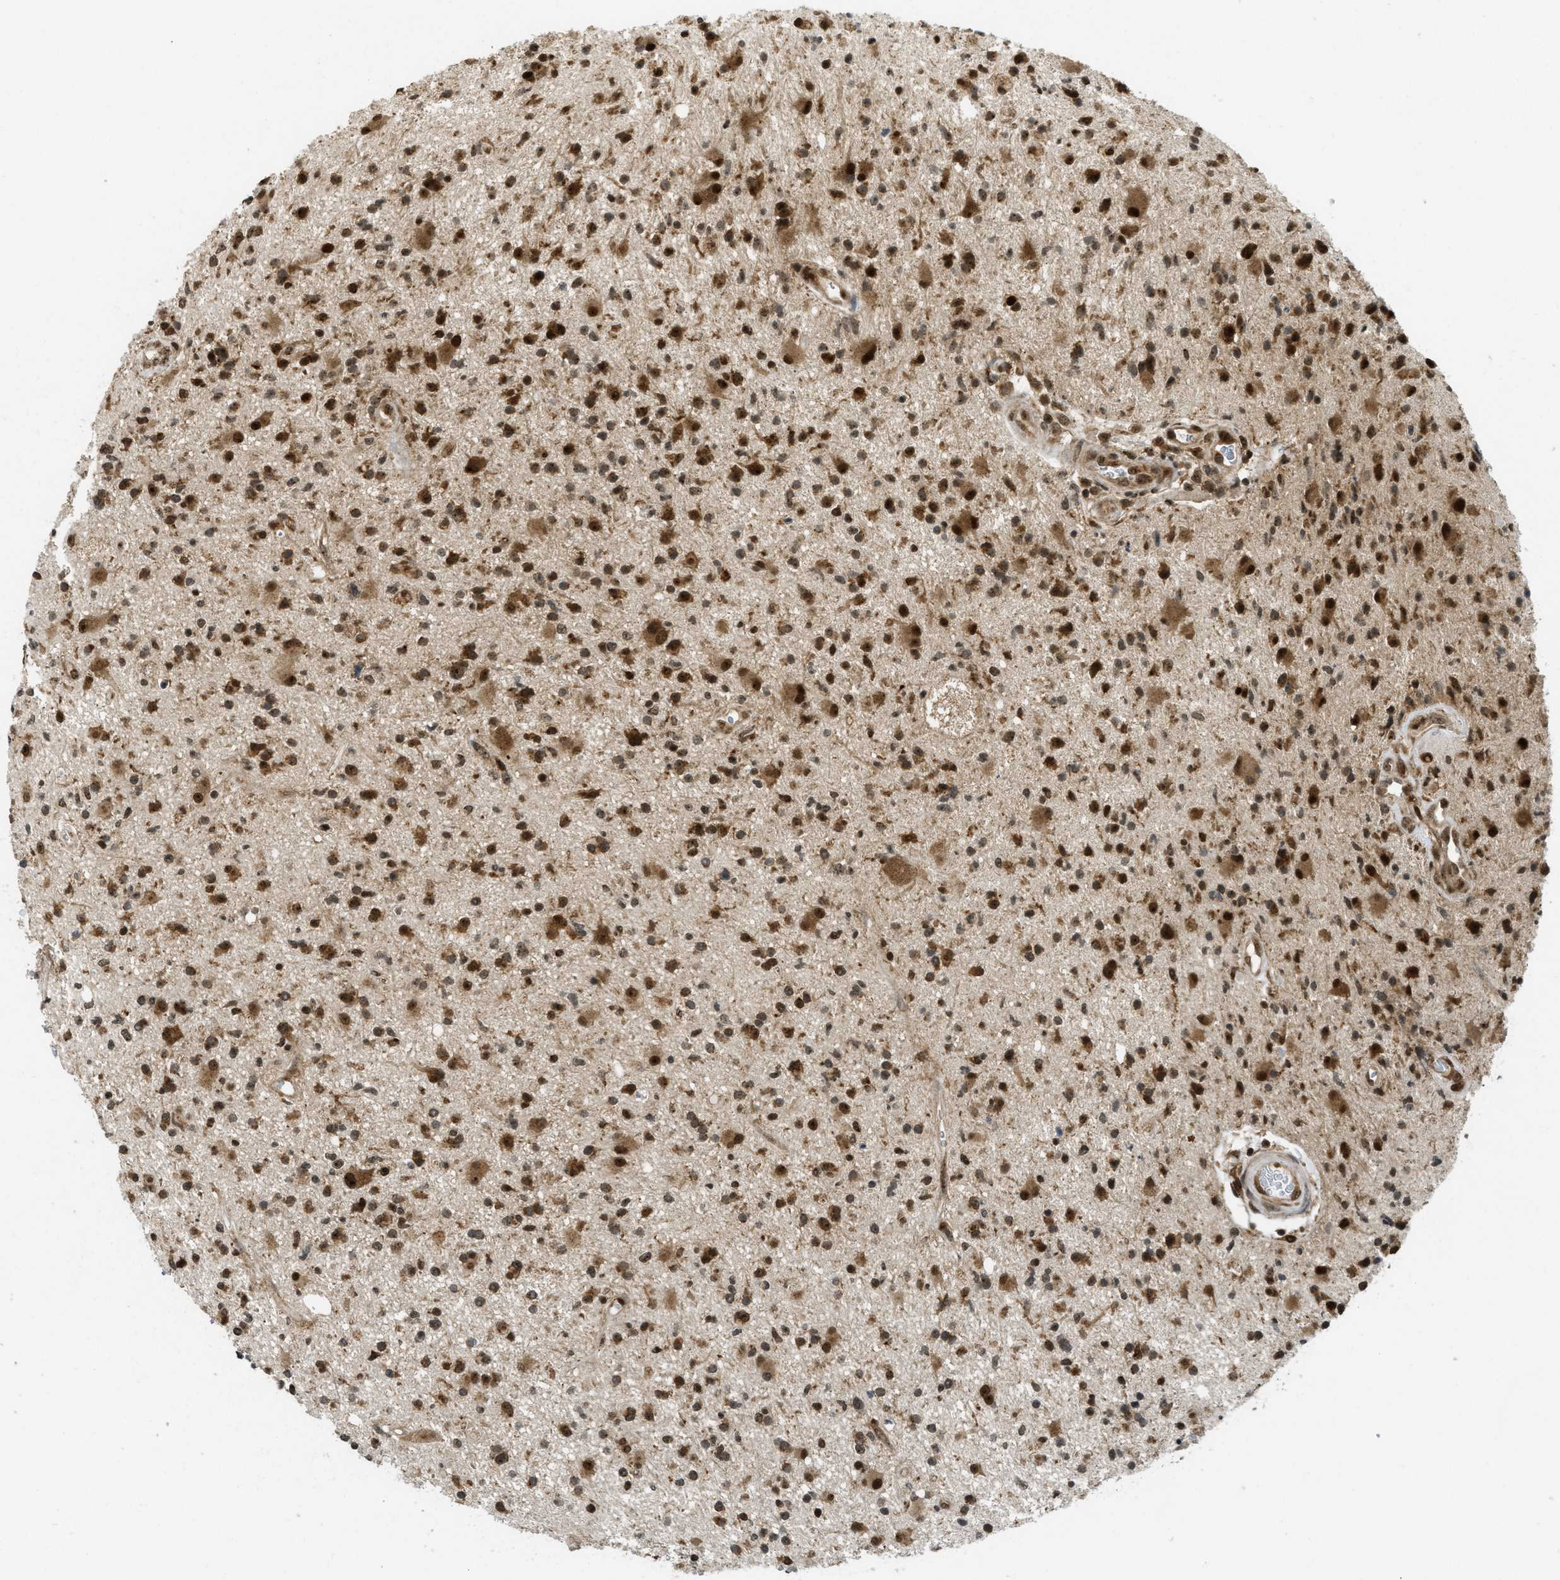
{"staining": {"intensity": "strong", "quantity": ">75%", "location": "cytoplasmic/membranous,nuclear"}, "tissue": "glioma", "cell_type": "Tumor cells", "image_type": "cancer", "snomed": [{"axis": "morphology", "description": "Glioma, malignant, High grade"}, {"axis": "topography", "description": "Brain"}], "caption": "Strong cytoplasmic/membranous and nuclear staining is present in approximately >75% of tumor cells in malignant high-grade glioma.", "gene": "TACC1", "patient": {"sex": "male", "age": 33}}